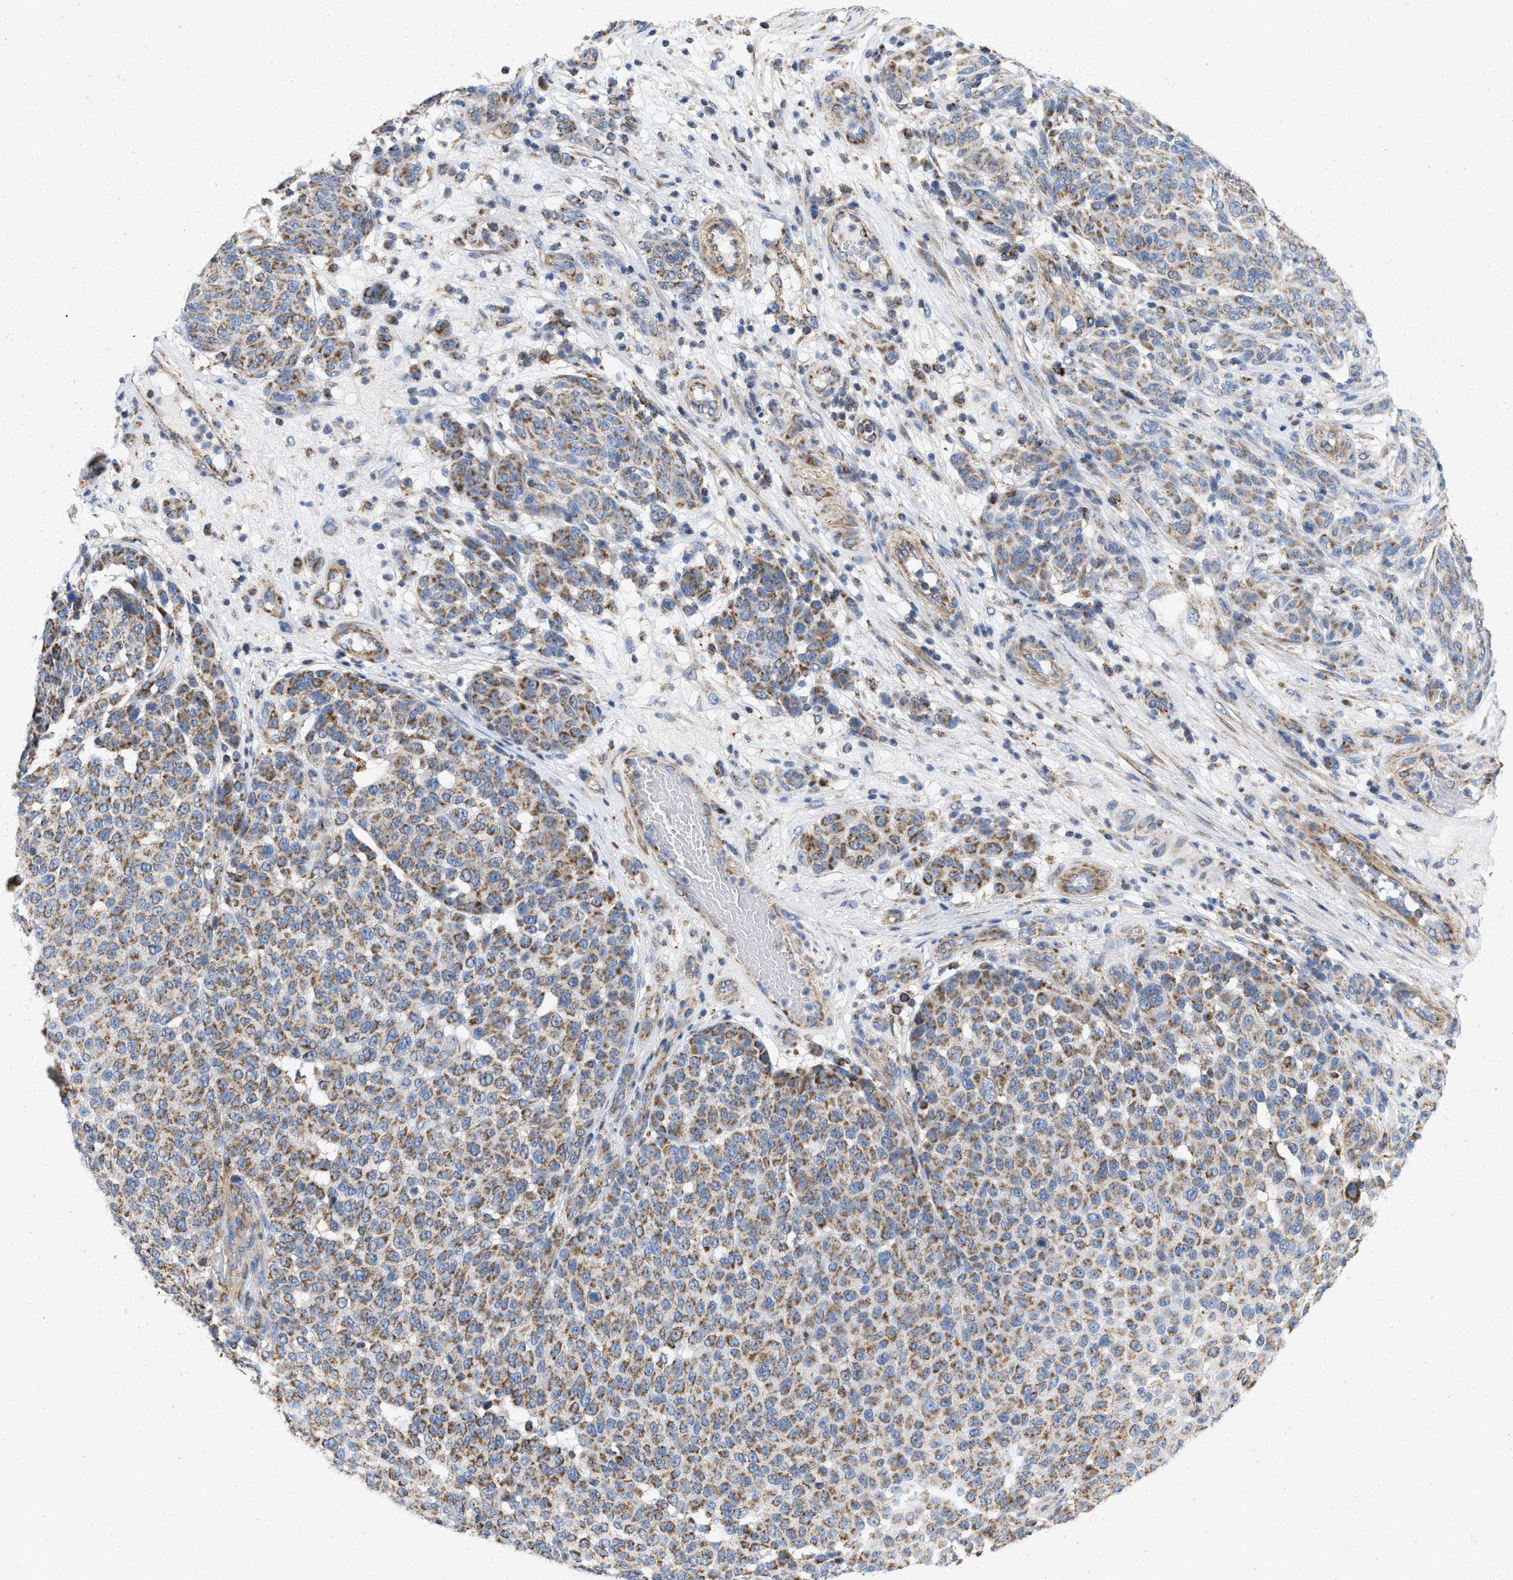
{"staining": {"intensity": "moderate", "quantity": ">75%", "location": "cytoplasmic/membranous"}, "tissue": "melanoma", "cell_type": "Tumor cells", "image_type": "cancer", "snomed": [{"axis": "morphology", "description": "Malignant melanoma, NOS"}, {"axis": "topography", "description": "Skin"}], "caption": "Immunohistochemical staining of human melanoma reveals medium levels of moderate cytoplasmic/membranous protein positivity in about >75% of tumor cells.", "gene": "GRB10", "patient": {"sex": "male", "age": 59}}